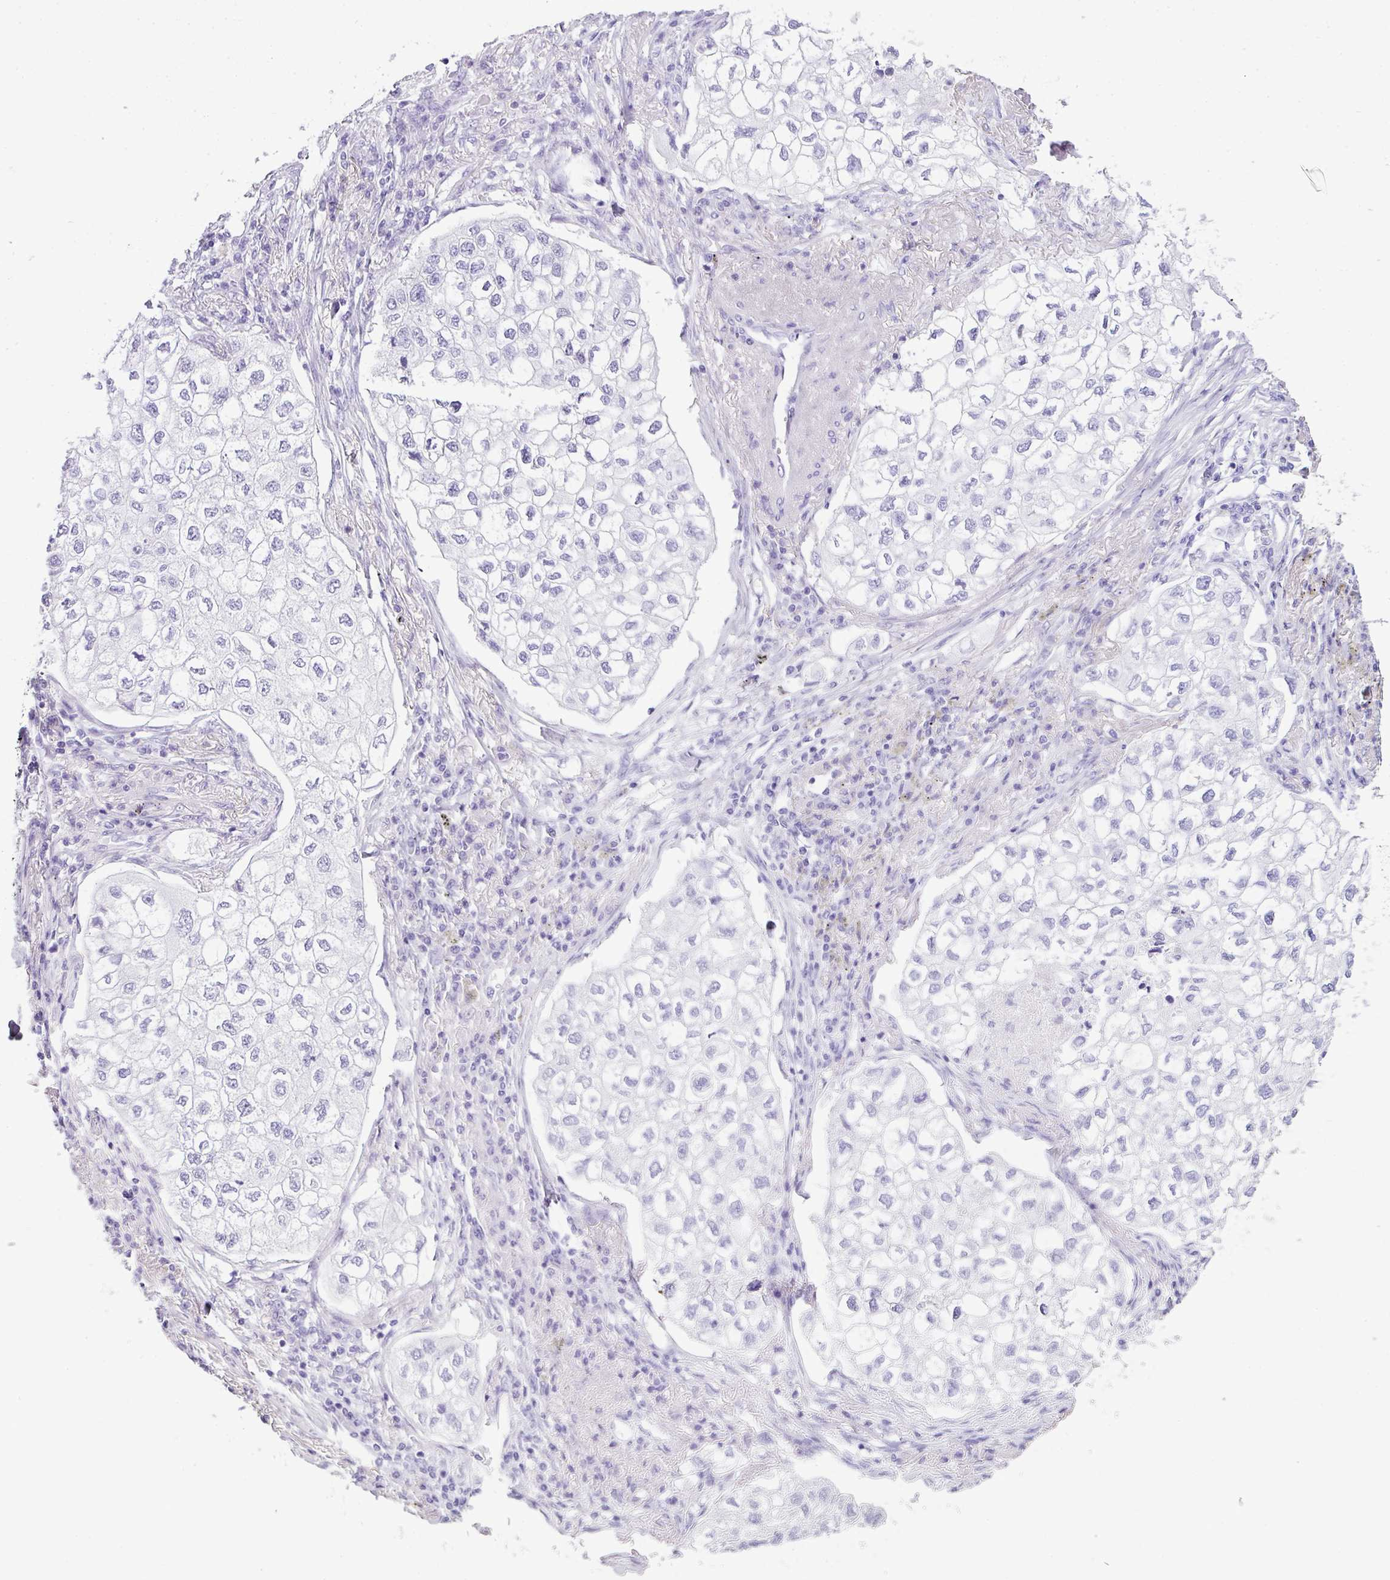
{"staining": {"intensity": "negative", "quantity": "none", "location": "none"}, "tissue": "lung cancer", "cell_type": "Tumor cells", "image_type": "cancer", "snomed": [{"axis": "morphology", "description": "Adenocarcinoma, NOS"}, {"axis": "topography", "description": "Lung"}], "caption": "Lung cancer stained for a protein using immunohistochemistry shows no staining tumor cells.", "gene": "TNP1", "patient": {"sex": "male", "age": 63}}